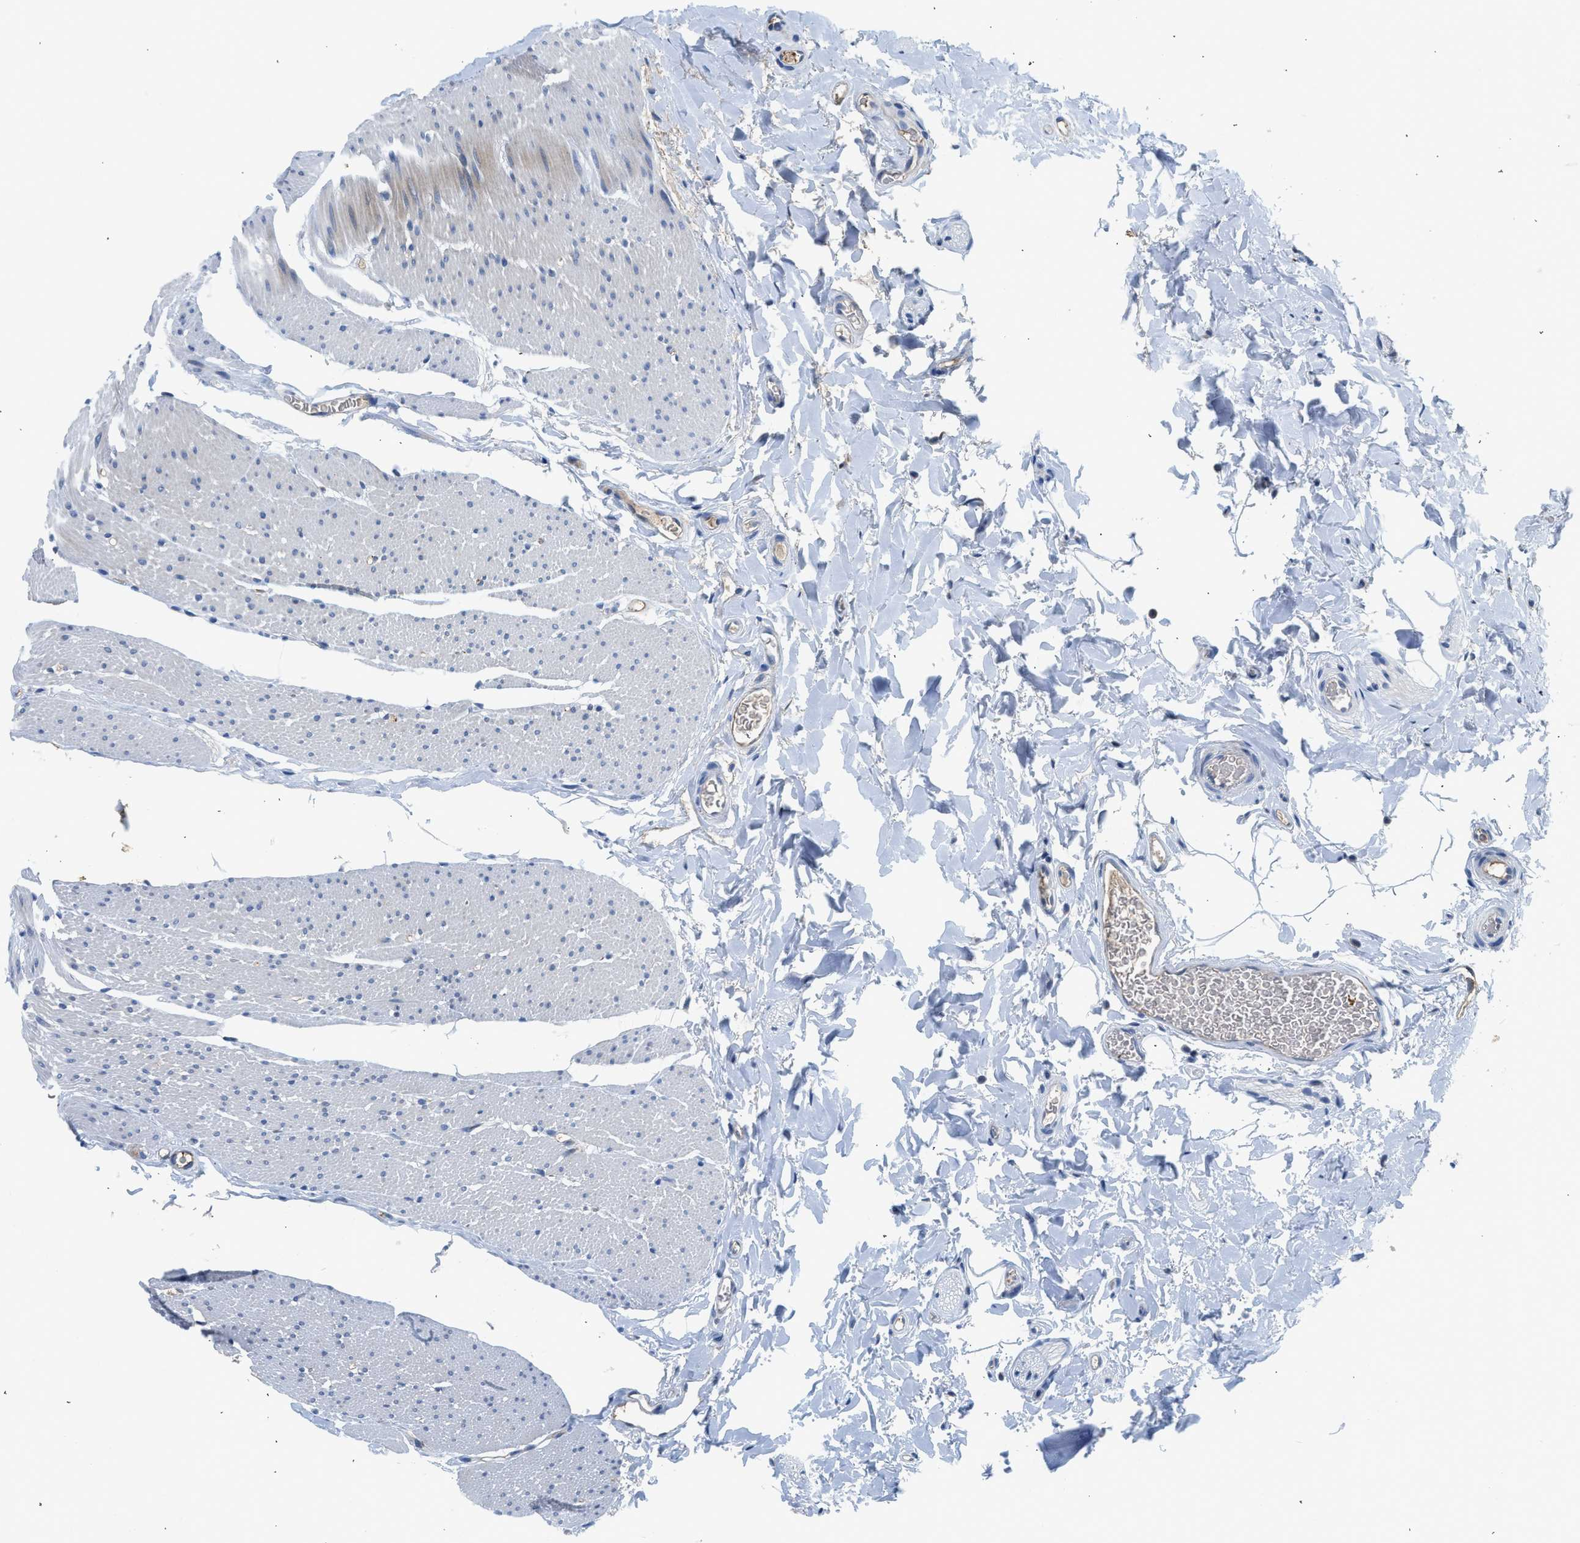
{"staining": {"intensity": "weak", "quantity": ">75%", "location": "cytoplasmic/membranous"}, "tissue": "colon", "cell_type": "Endothelial cells", "image_type": "normal", "snomed": [{"axis": "morphology", "description": "Normal tissue, NOS"}, {"axis": "topography", "description": "Colon"}], "caption": "Endothelial cells display weak cytoplasmic/membranous positivity in approximately >75% of cells in unremarkable colon. (DAB (3,3'-diaminobenzidine) IHC, brown staining for protein, blue staining for nuclei).", "gene": "PIM1", "patient": {"sex": "female", "age": 80}}